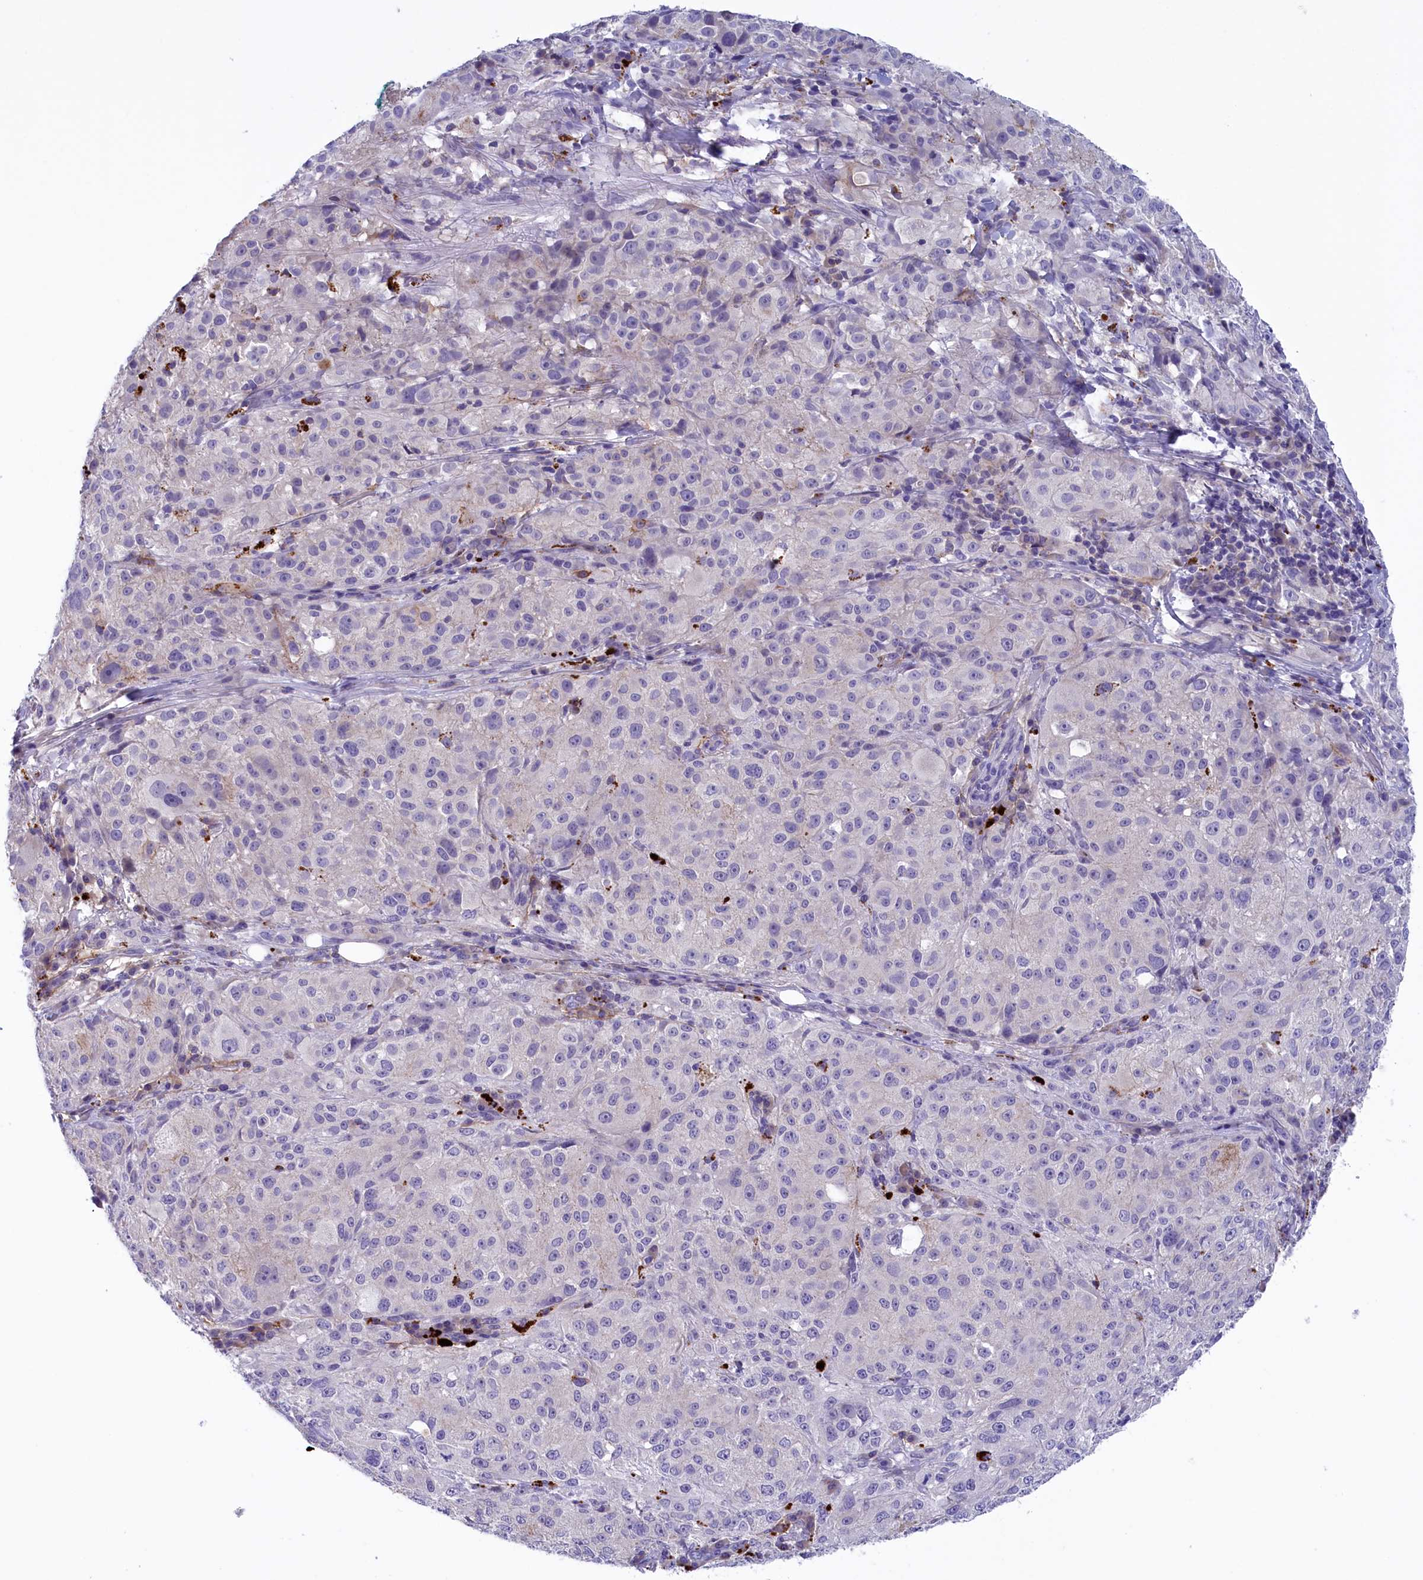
{"staining": {"intensity": "negative", "quantity": "none", "location": "none"}, "tissue": "melanoma", "cell_type": "Tumor cells", "image_type": "cancer", "snomed": [{"axis": "morphology", "description": "Necrosis, NOS"}, {"axis": "morphology", "description": "Malignant melanoma, NOS"}, {"axis": "topography", "description": "Skin"}], "caption": "High power microscopy histopathology image of an immunohistochemistry (IHC) photomicrograph of malignant melanoma, revealing no significant expression in tumor cells.", "gene": "STYX", "patient": {"sex": "female", "age": 87}}